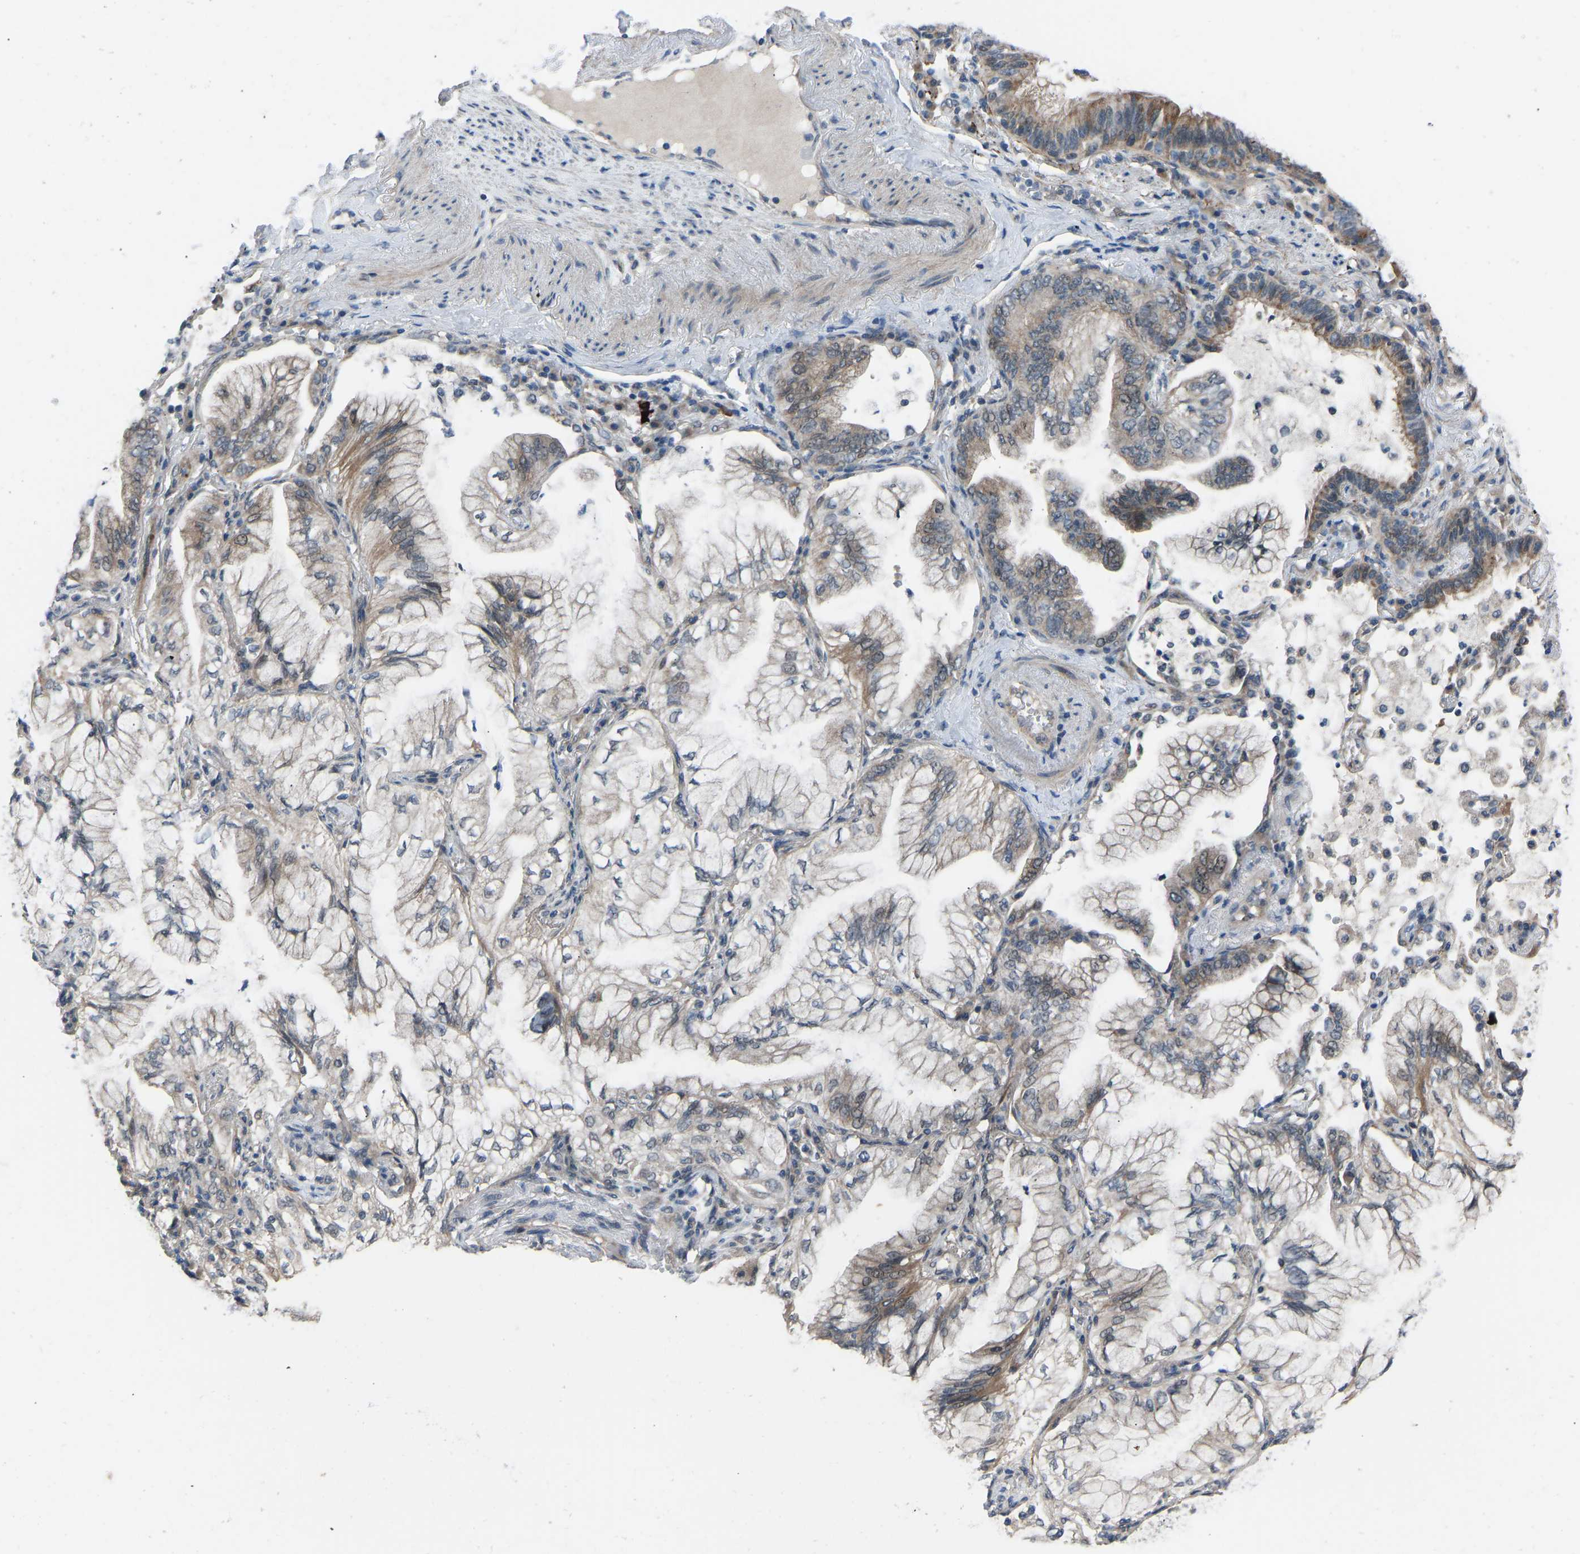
{"staining": {"intensity": "moderate", "quantity": "25%-75%", "location": "cytoplasmic/membranous"}, "tissue": "lung cancer", "cell_type": "Tumor cells", "image_type": "cancer", "snomed": [{"axis": "morphology", "description": "Adenocarcinoma, NOS"}, {"axis": "topography", "description": "Lung"}], "caption": "Approximately 25%-75% of tumor cells in lung cancer reveal moderate cytoplasmic/membranous protein staining as visualized by brown immunohistochemical staining.", "gene": "CDK2AP1", "patient": {"sex": "female", "age": 70}}